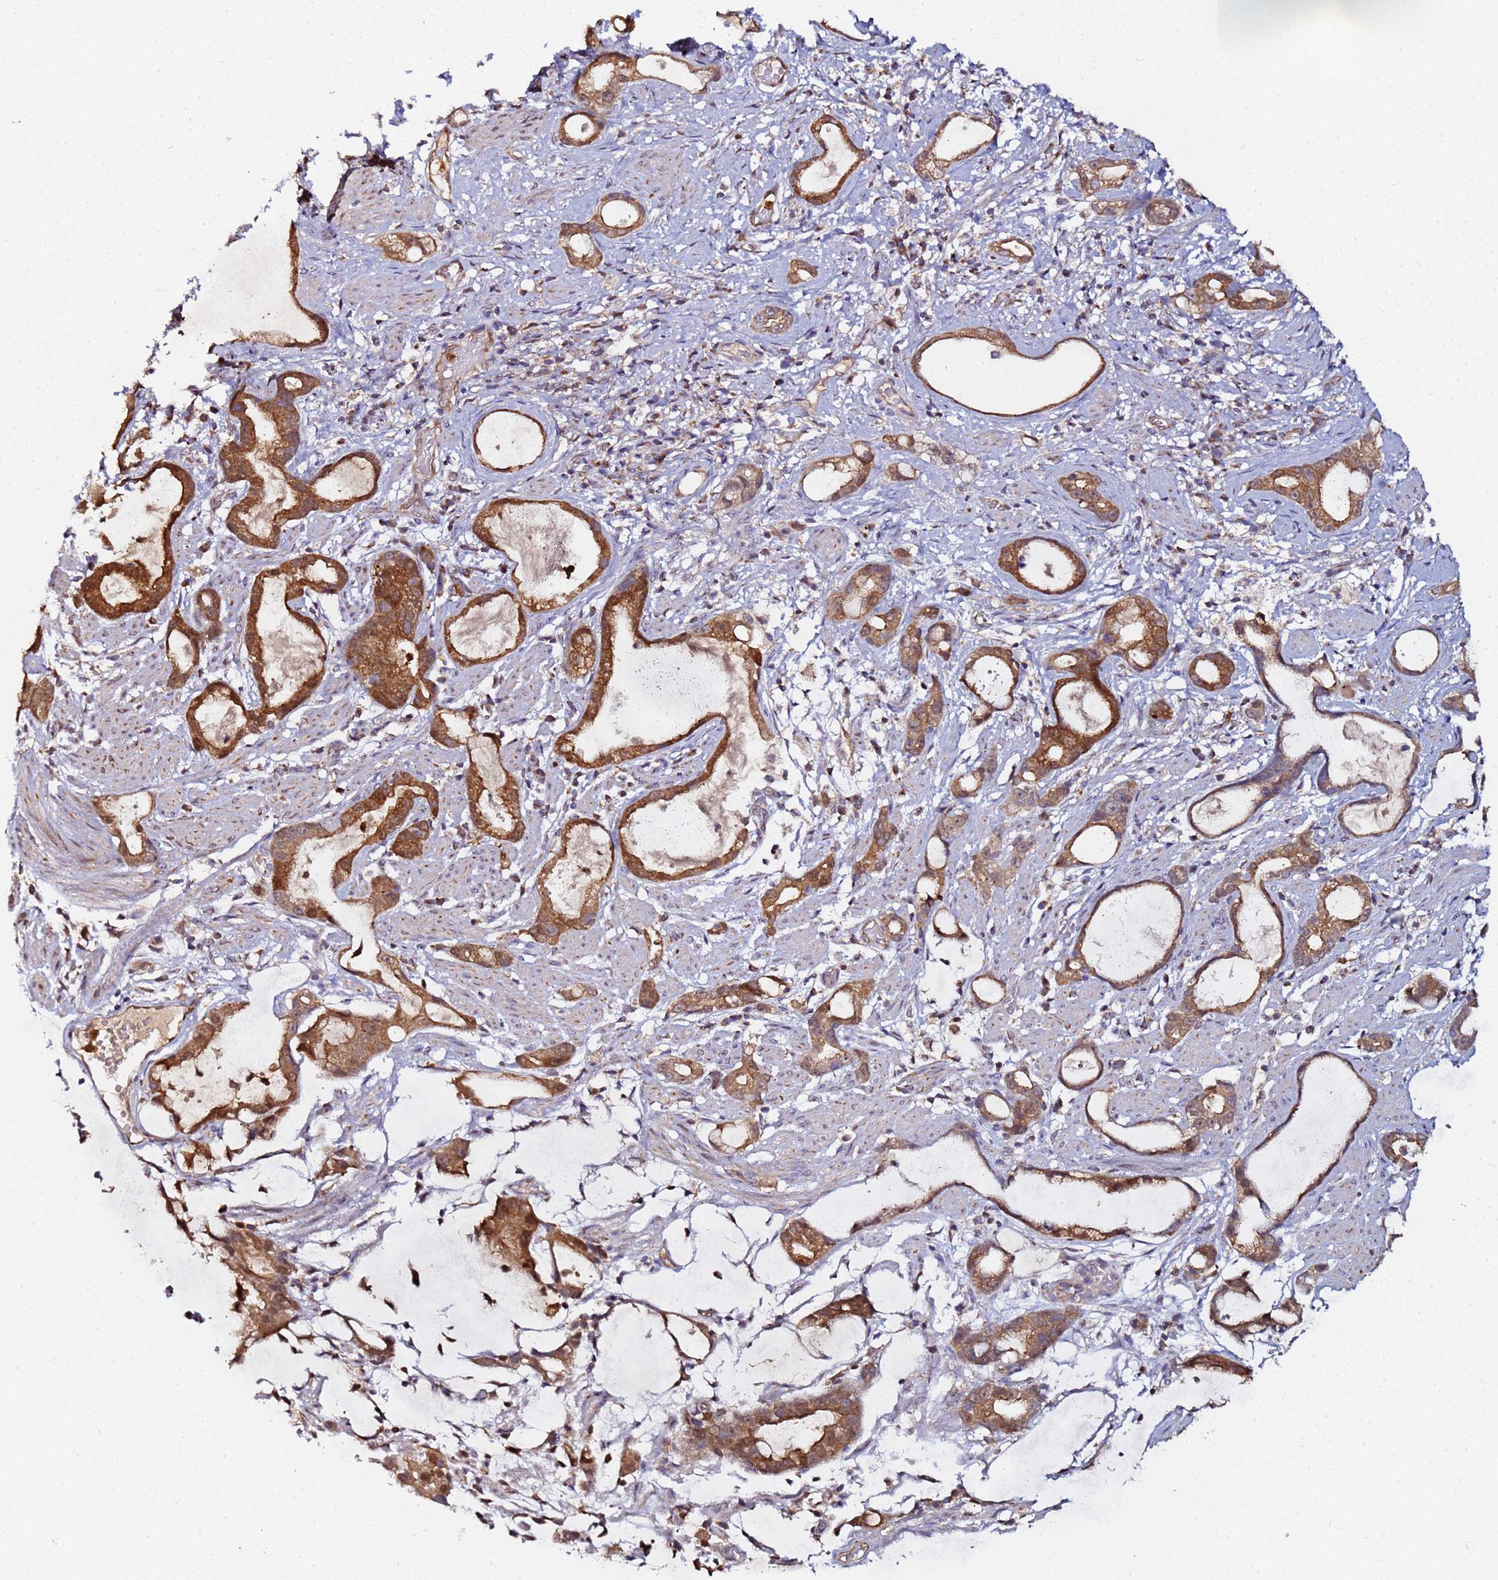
{"staining": {"intensity": "moderate", "quantity": ">75%", "location": "cytoplasmic/membranous,nuclear"}, "tissue": "stomach cancer", "cell_type": "Tumor cells", "image_type": "cancer", "snomed": [{"axis": "morphology", "description": "Adenocarcinoma, NOS"}, {"axis": "topography", "description": "Stomach"}], "caption": "Immunohistochemistry (IHC) (DAB (3,3'-diaminobenzidine)) staining of human stomach cancer exhibits moderate cytoplasmic/membranous and nuclear protein positivity in about >75% of tumor cells.", "gene": "CCDC127", "patient": {"sex": "male", "age": 55}}